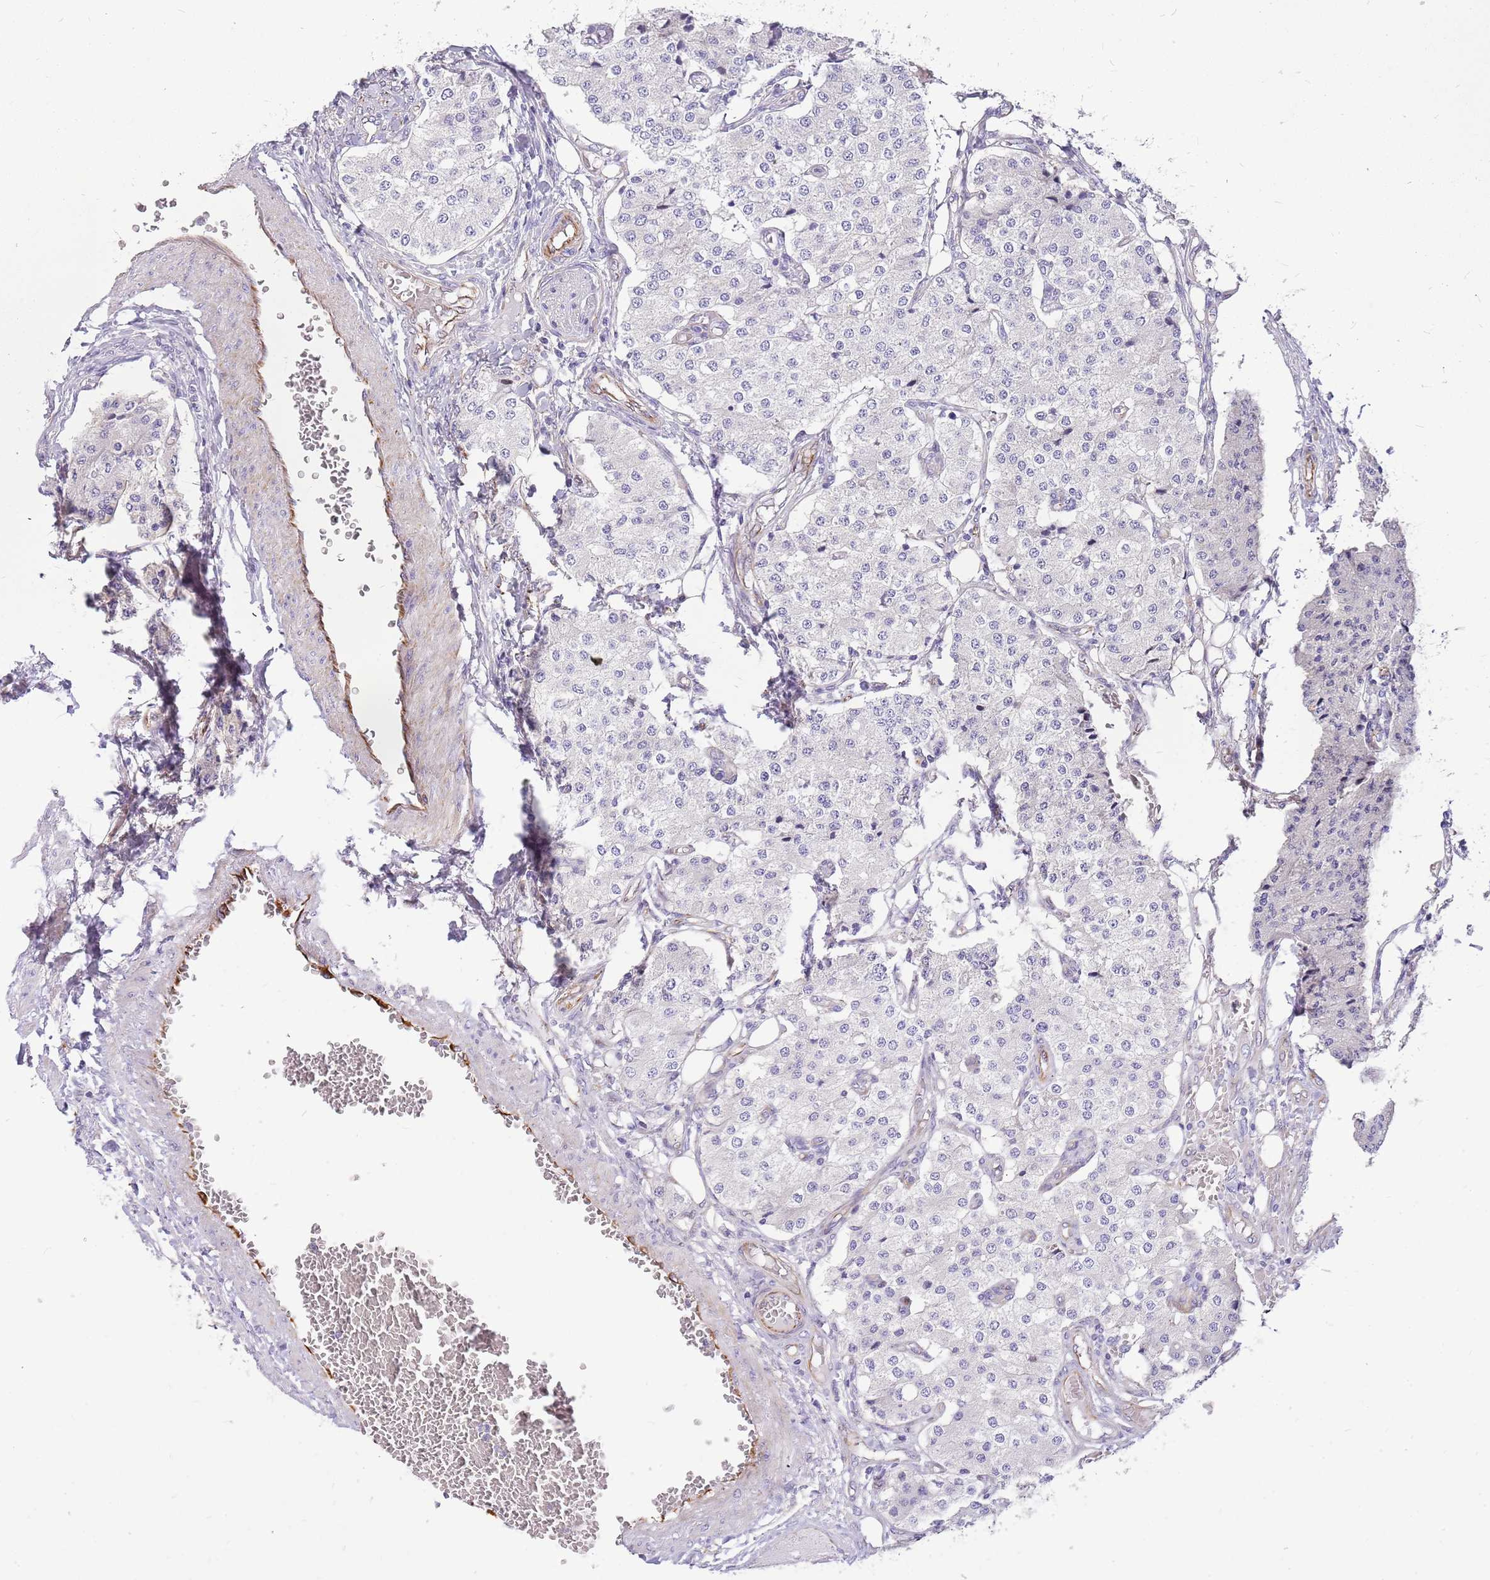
{"staining": {"intensity": "negative", "quantity": "none", "location": "none"}, "tissue": "carcinoid", "cell_type": "Tumor cells", "image_type": "cancer", "snomed": [{"axis": "morphology", "description": "Carcinoid, malignant, NOS"}, {"axis": "topography", "description": "Colon"}], "caption": "A high-resolution image shows immunohistochemistry (IHC) staining of carcinoid, which exhibits no significant expression in tumor cells.", "gene": "ZDHHC1", "patient": {"sex": "female", "age": 52}}